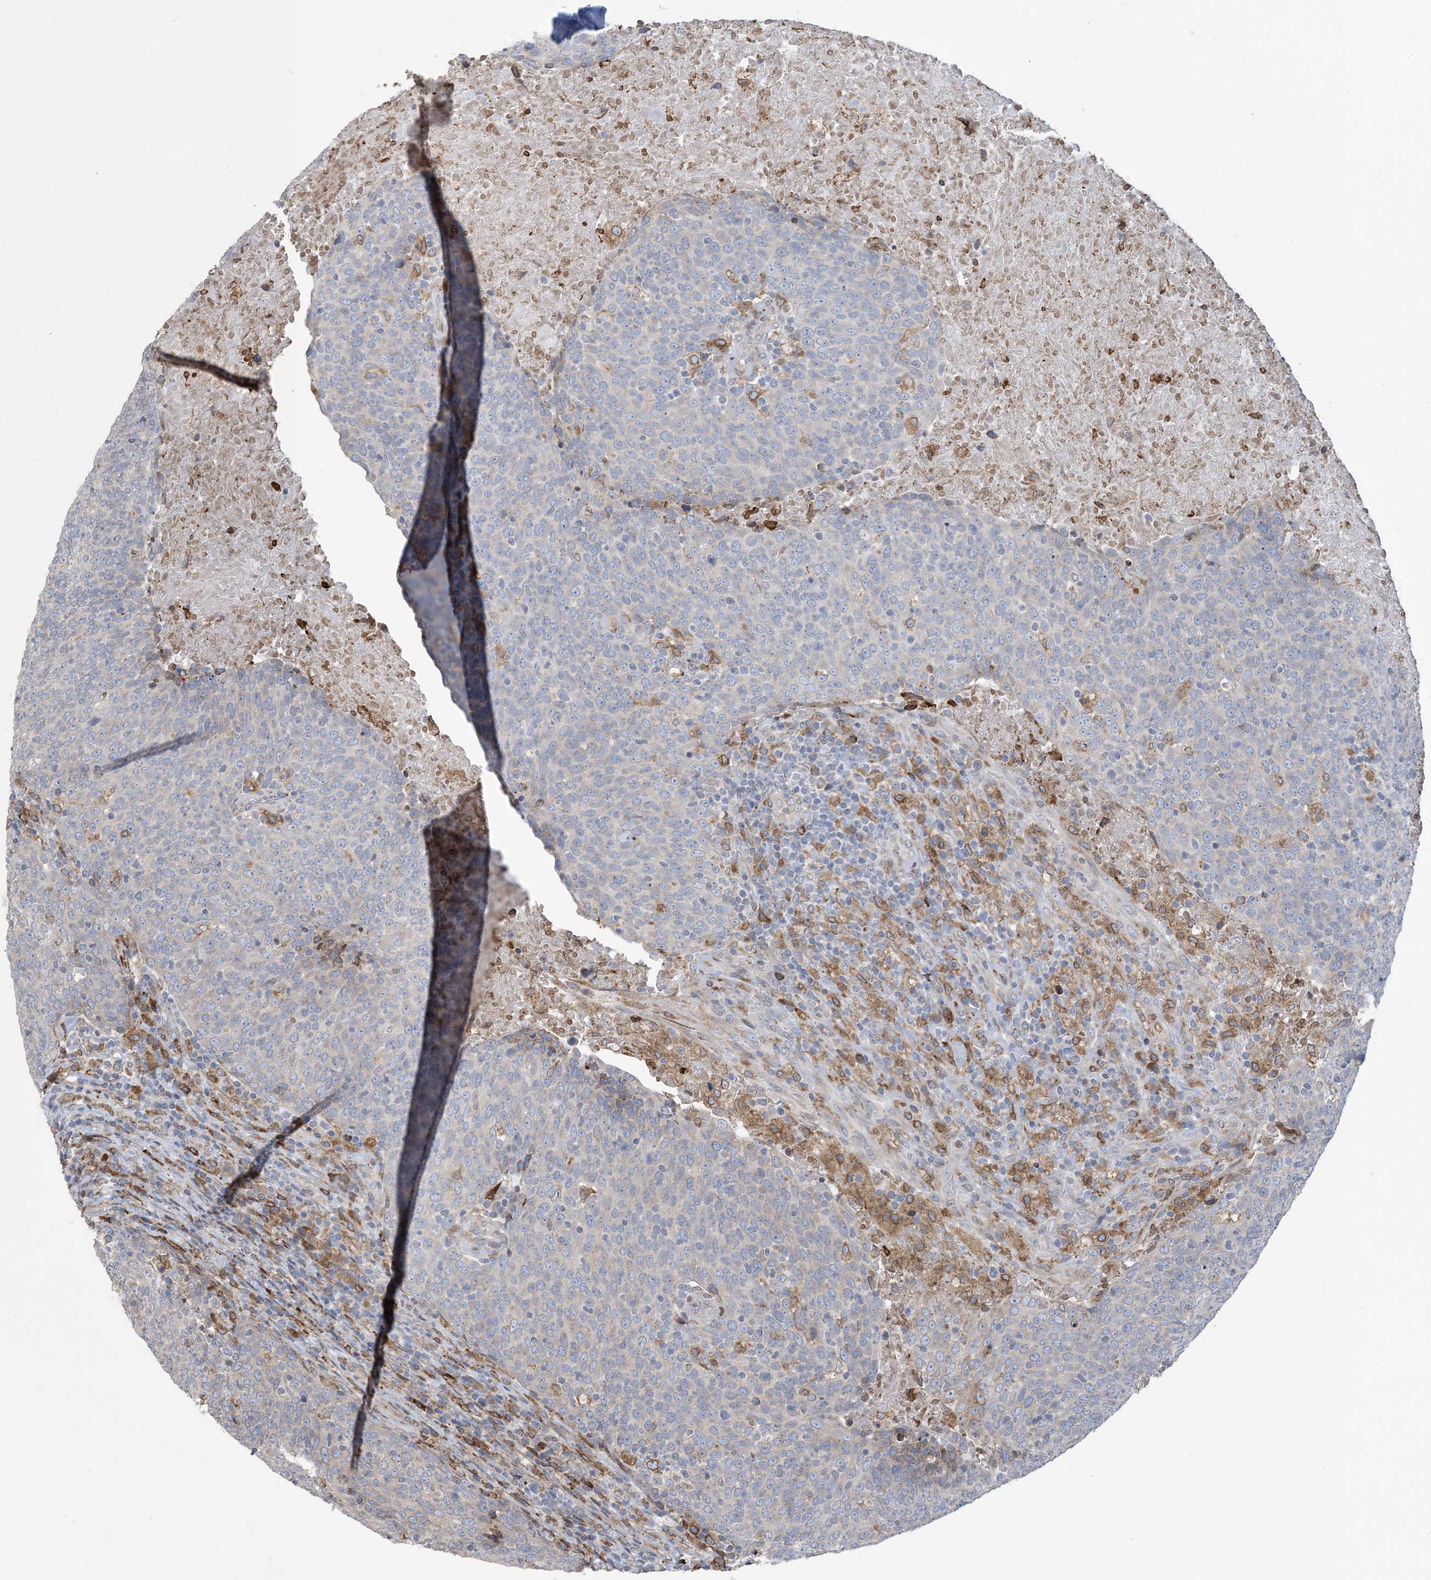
{"staining": {"intensity": "negative", "quantity": "none", "location": "none"}, "tissue": "head and neck cancer", "cell_type": "Tumor cells", "image_type": "cancer", "snomed": [{"axis": "morphology", "description": "Squamous cell carcinoma, NOS"}, {"axis": "morphology", "description": "Squamous cell carcinoma, metastatic, NOS"}, {"axis": "topography", "description": "Lymph node"}, {"axis": "topography", "description": "Head-Neck"}], "caption": "Tumor cells show no significant staining in head and neck metastatic squamous cell carcinoma. (Stains: DAB (3,3'-diaminobenzidine) immunohistochemistry (IHC) with hematoxylin counter stain, Microscopy: brightfield microscopy at high magnification).", "gene": "SHANK1", "patient": {"sex": "male", "age": 62}}